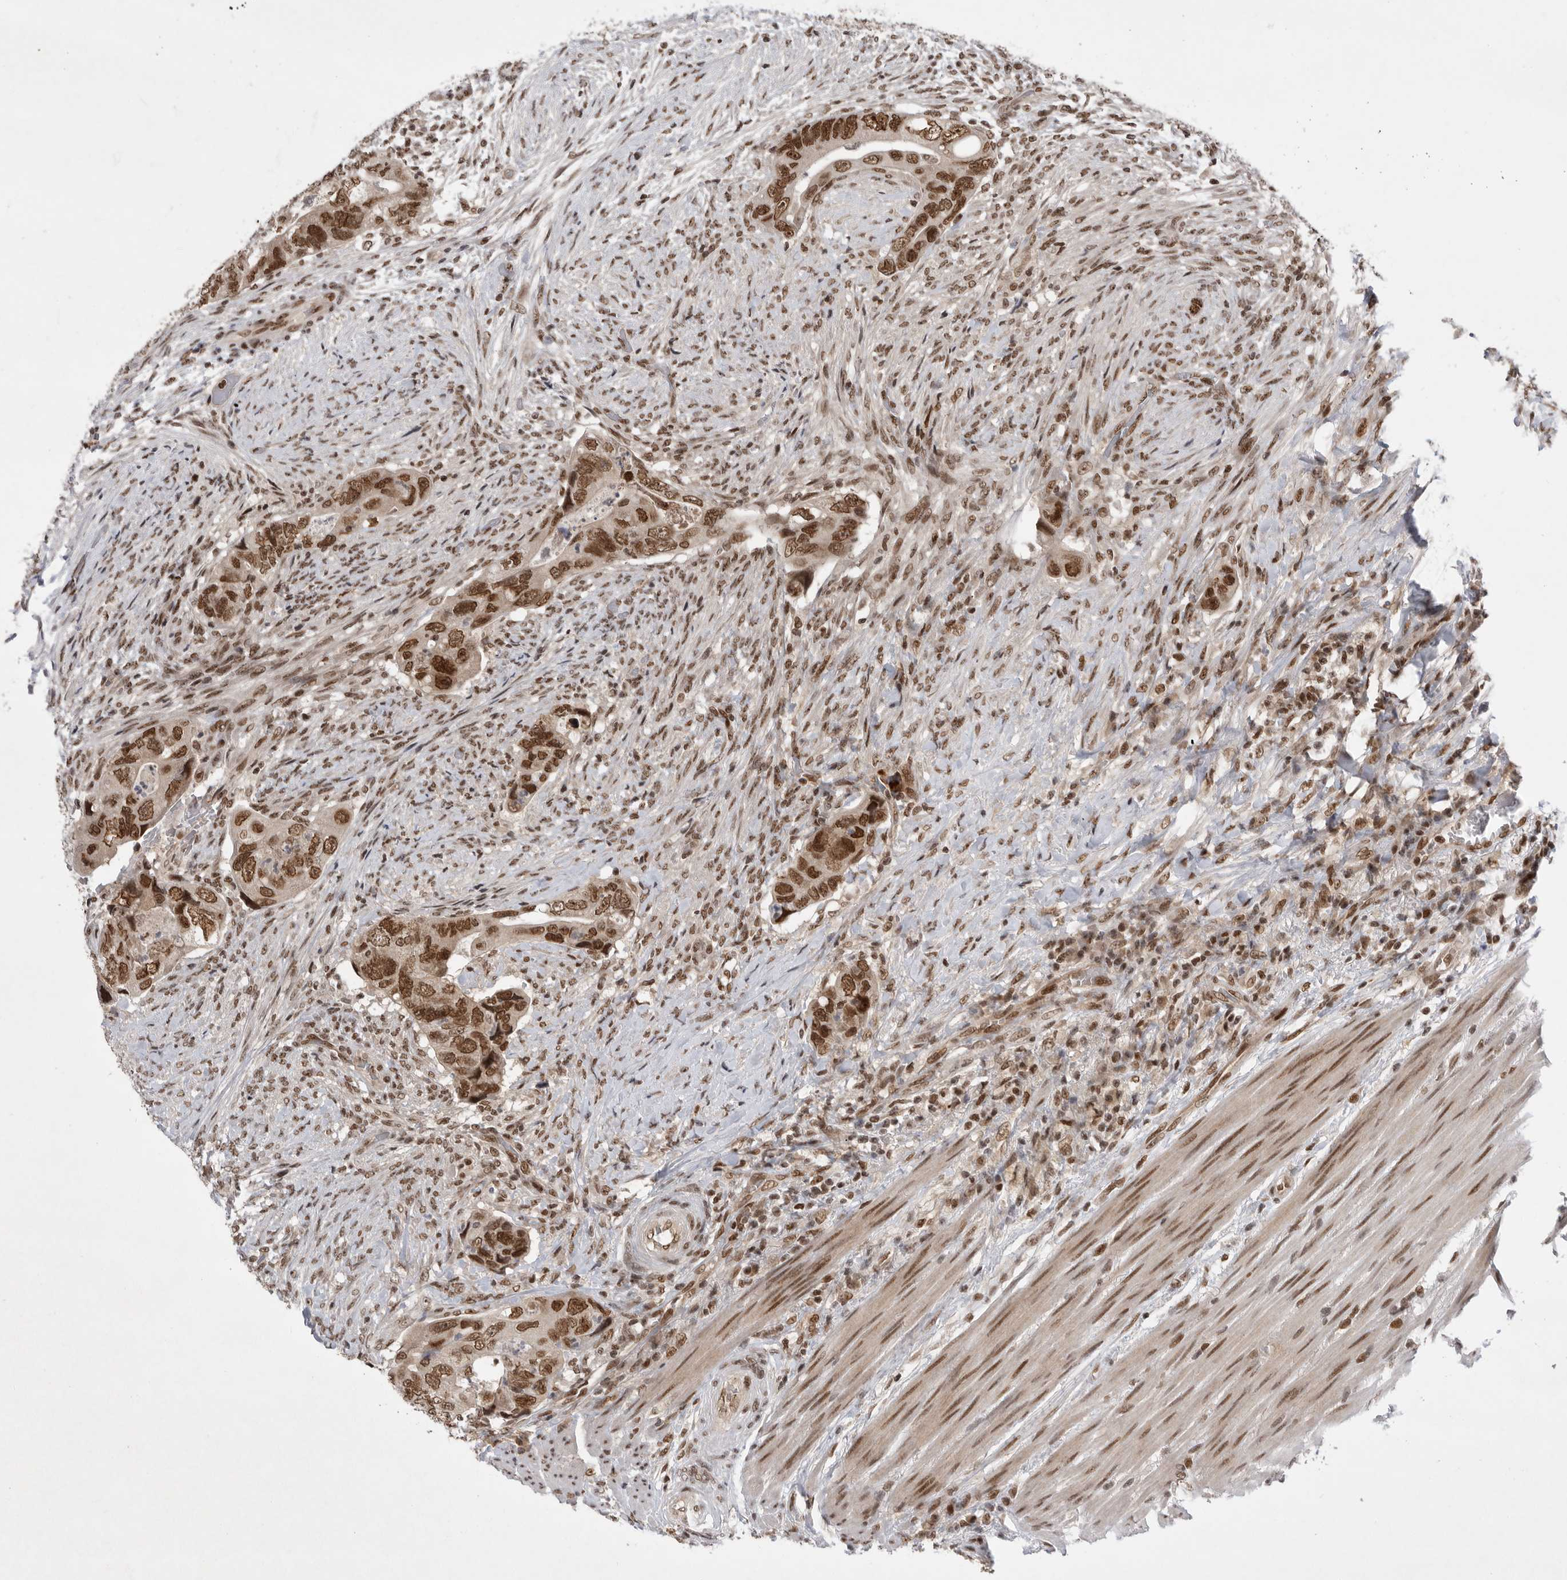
{"staining": {"intensity": "strong", "quantity": ">75%", "location": "nuclear"}, "tissue": "colorectal cancer", "cell_type": "Tumor cells", "image_type": "cancer", "snomed": [{"axis": "morphology", "description": "Adenocarcinoma, NOS"}, {"axis": "topography", "description": "Rectum"}], "caption": "IHC of human colorectal adenocarcinoma reveals high levels of strong nuclear expression in approximately >75% of tumor cells.", "gene": "ZNF830", "patient": {"sex": "male", "age": 63}}